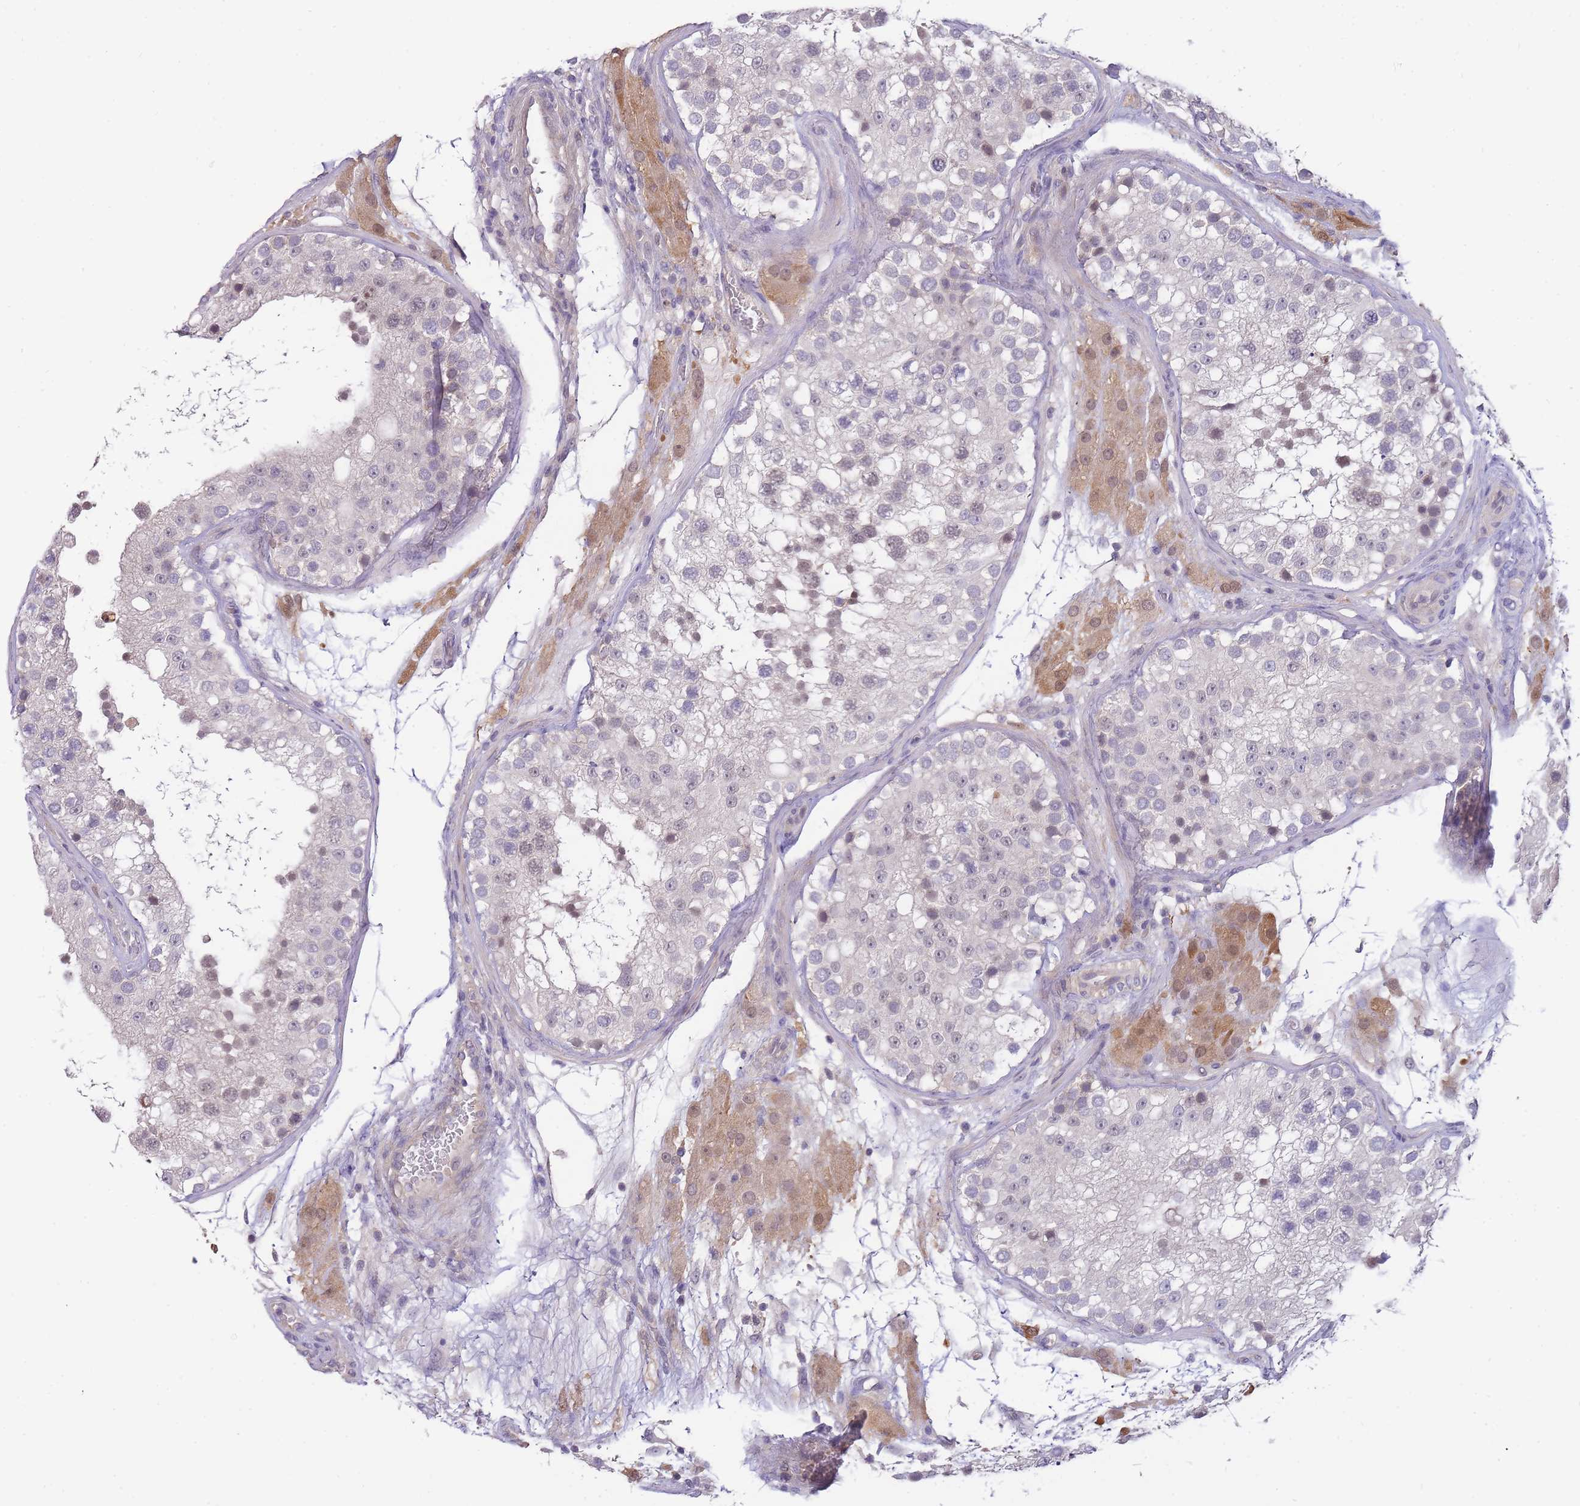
{"staining": {"intensity": "moderate", "quantity": "25%-75%", "location": "nuclear"}, "tissue": "testis", "cell_type": "Cells in seminiferous ducts", "image_type": "normal", "snomed": [{"axis": "morphology", "description": "Normal tissue, NOS"}, {"axis": "topography", "description": "Testis"}], "caption": "High-power microscopy captured an immunohistochemistry (IHC) image of benign testis, revealing moderate nuclear expression in about 25%-75% of cells in seminiferous ducts.", "gene": "SMC6", "patient": {"sex": "male", "age": 26}}